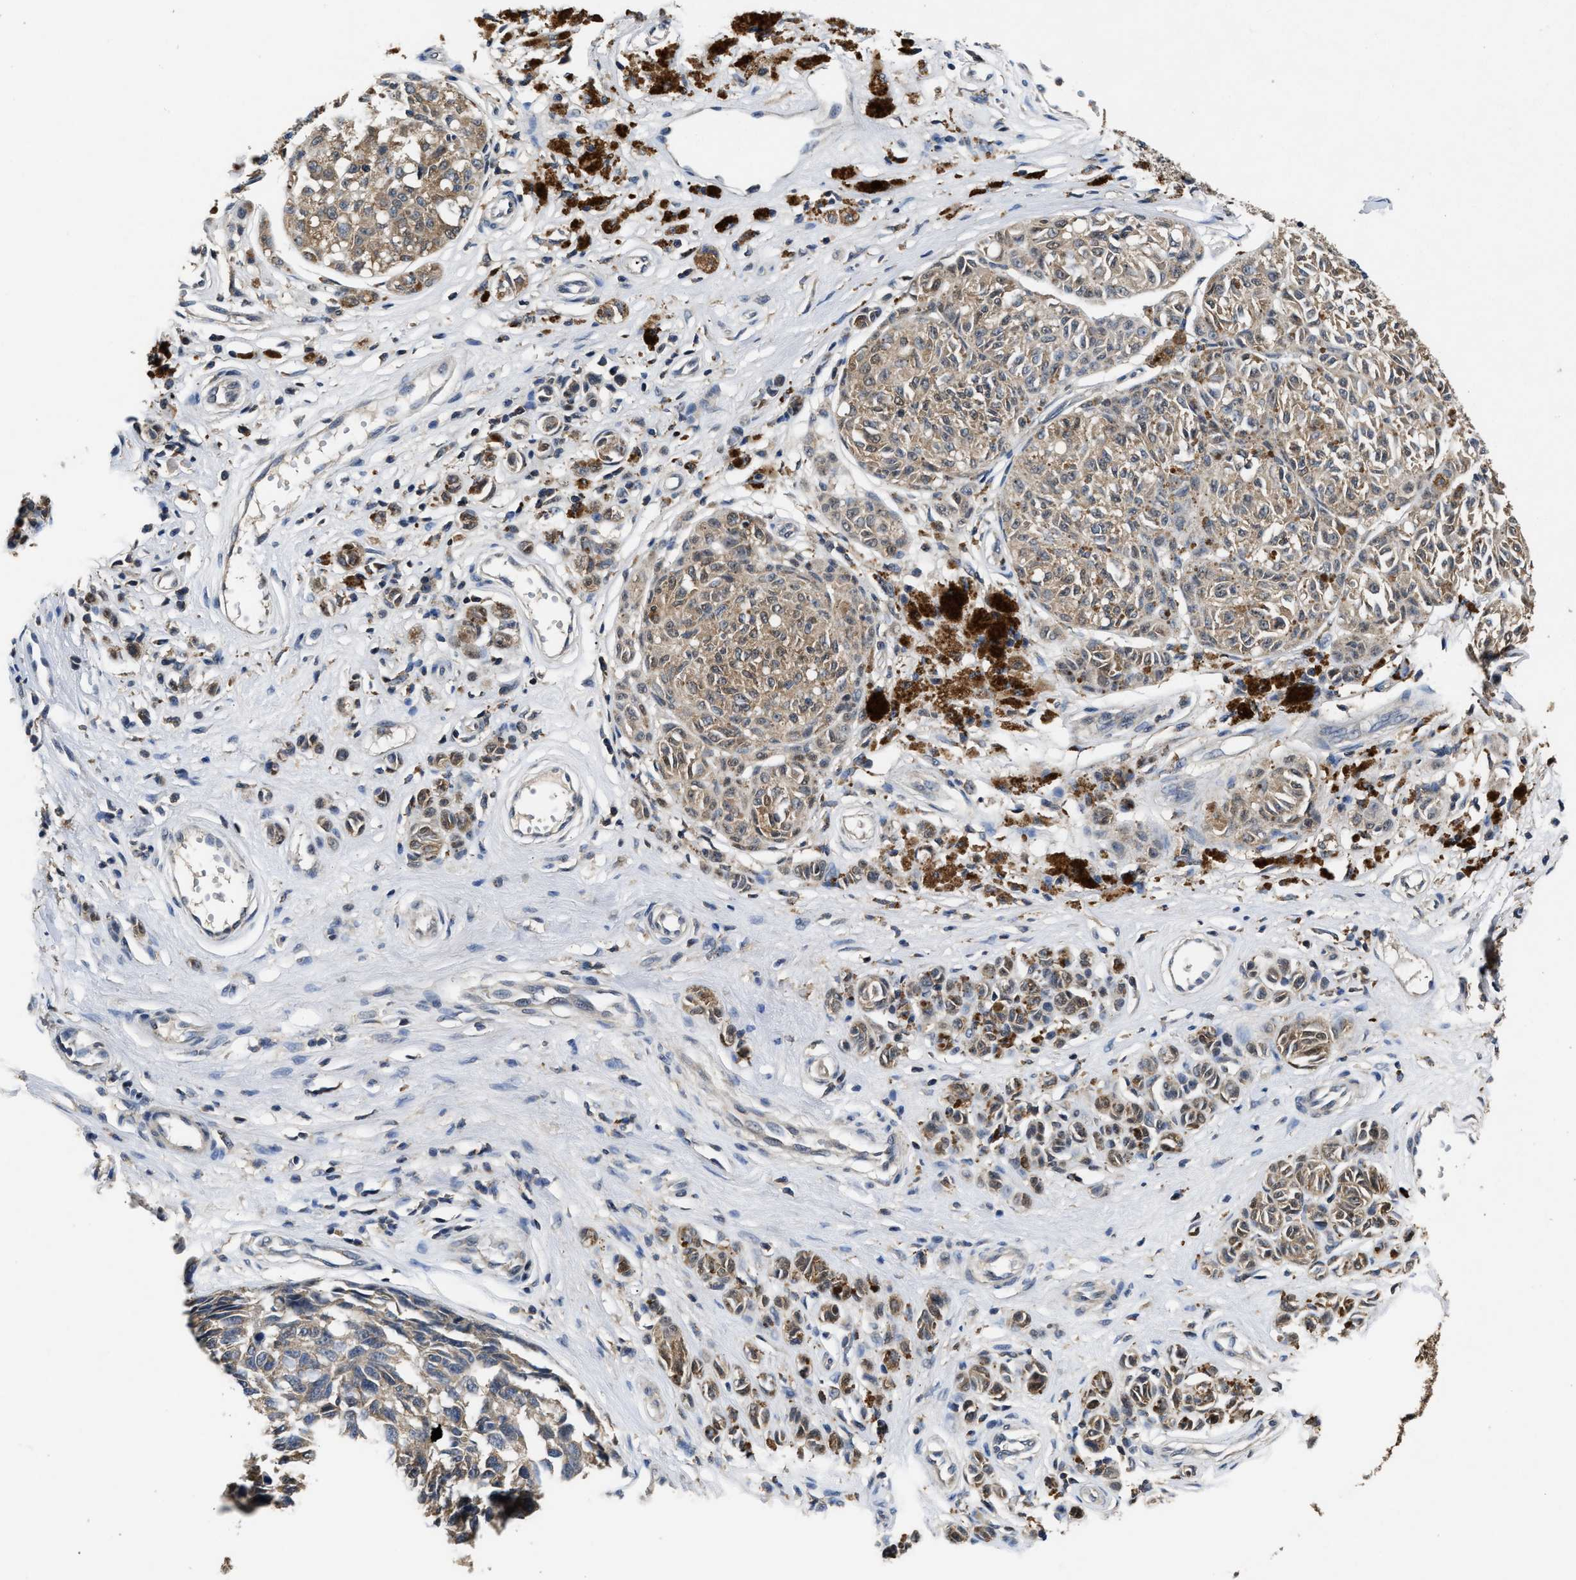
{"staining": {"intensity": "weak", "quantity": ">75%", "location": "cytoplasmic/membranous"}, "tissue": "melanoma", "cell_type": "Tumor cells", "image_type": "cancer", "snomed": [{"axis": "morphology", "description": "Malignant melanoma, NOS"}, {"axis": "topography", "description": "Skin"}], "caption": "A photomicrograph of malignant melanoma stained for a protein displays weak cytoplasmic/membranous brown staining in tumor cells.", "gene": "ACAT2", "patient": {"sex": "female", "age": 64}}